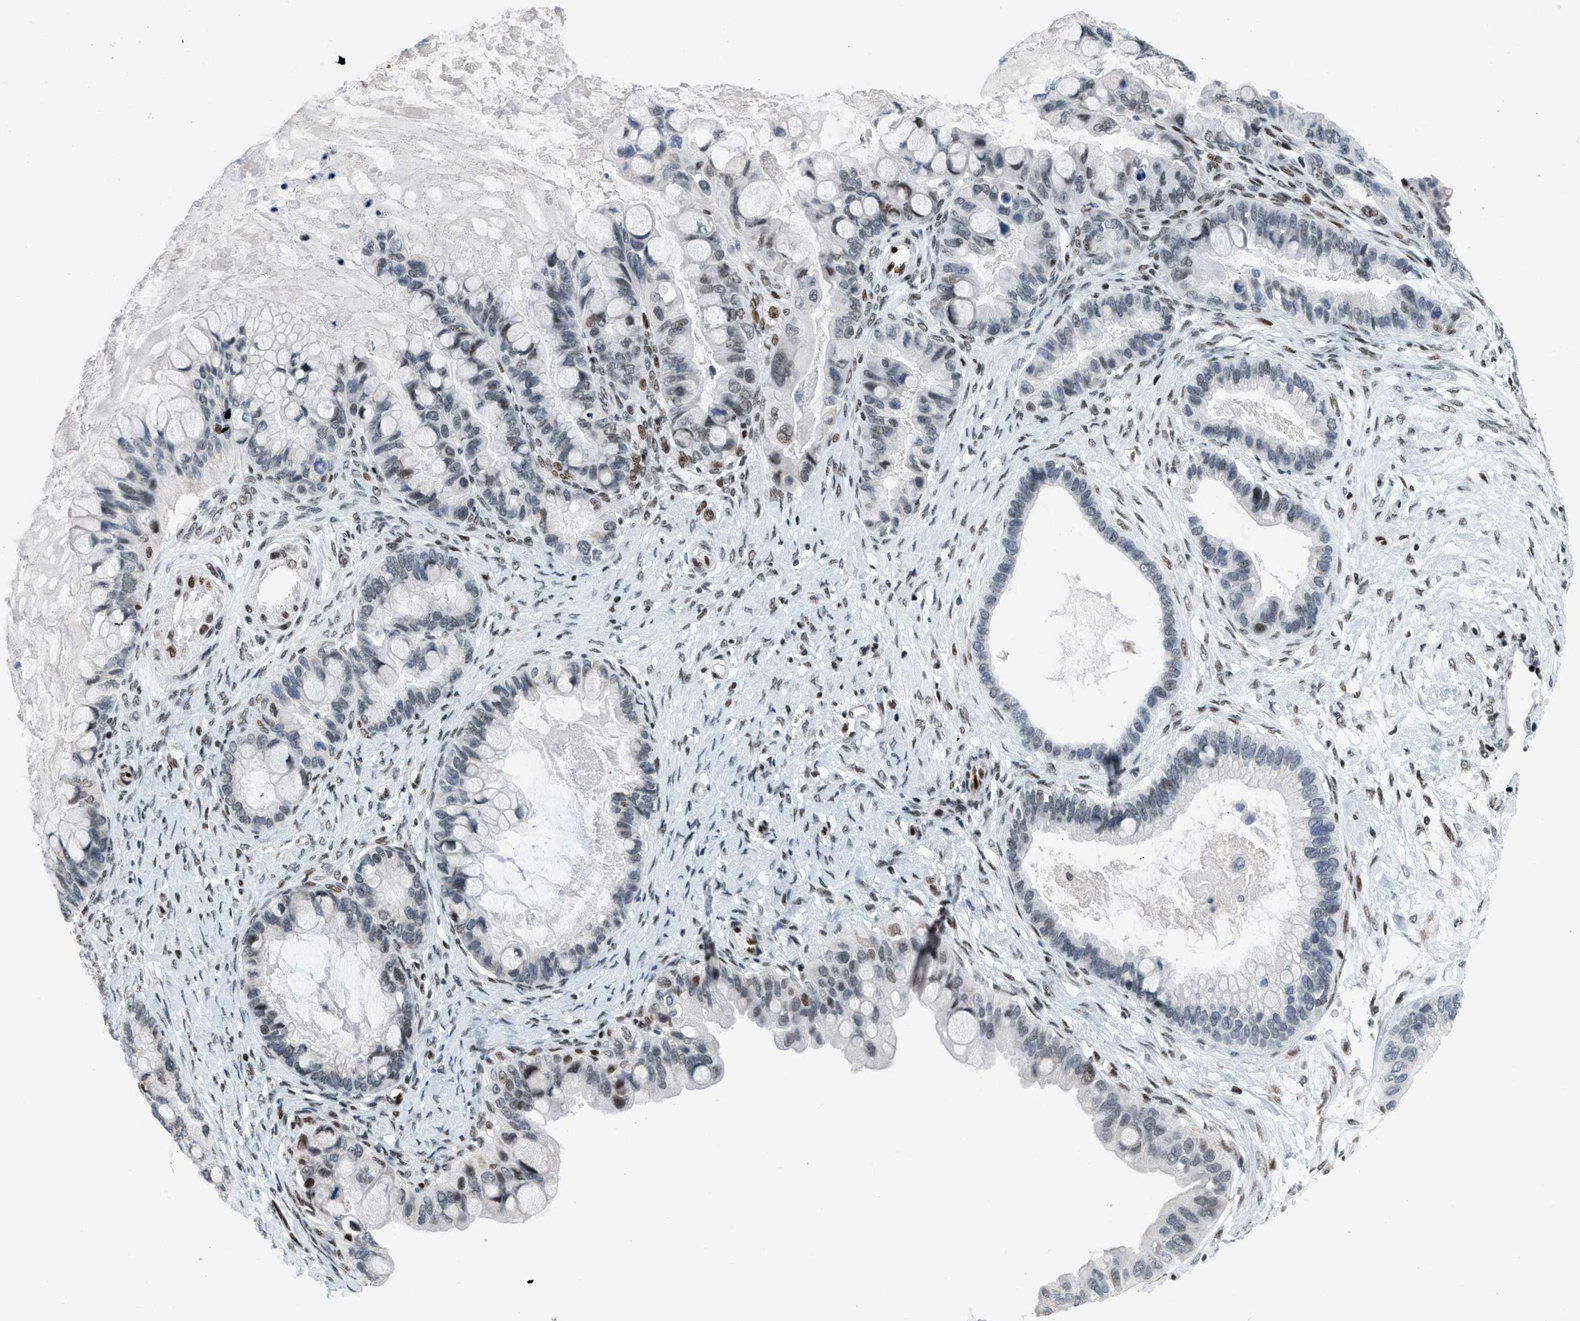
{"staining": {"intensity": "weak", "quantity": "<25%", "location": "nuclear"}, "tissue": "ovarian cancer", "cell_type": "Tumor cells", "image_type": "cancer", "snomed": [{"axis": "morphology", "description": "Cystadenocarcinoma, mucinous, NOS"}, {"axis": "topography", "description": "Ovary"}], "caption": "Tumor cells are negative for protein expression in human ovarian cancer. (DAB IHC visualized using brightfield microscopy, high magnification).", "gene": "TERF2IP", "patient": {"sex": "female", "age": 80}}